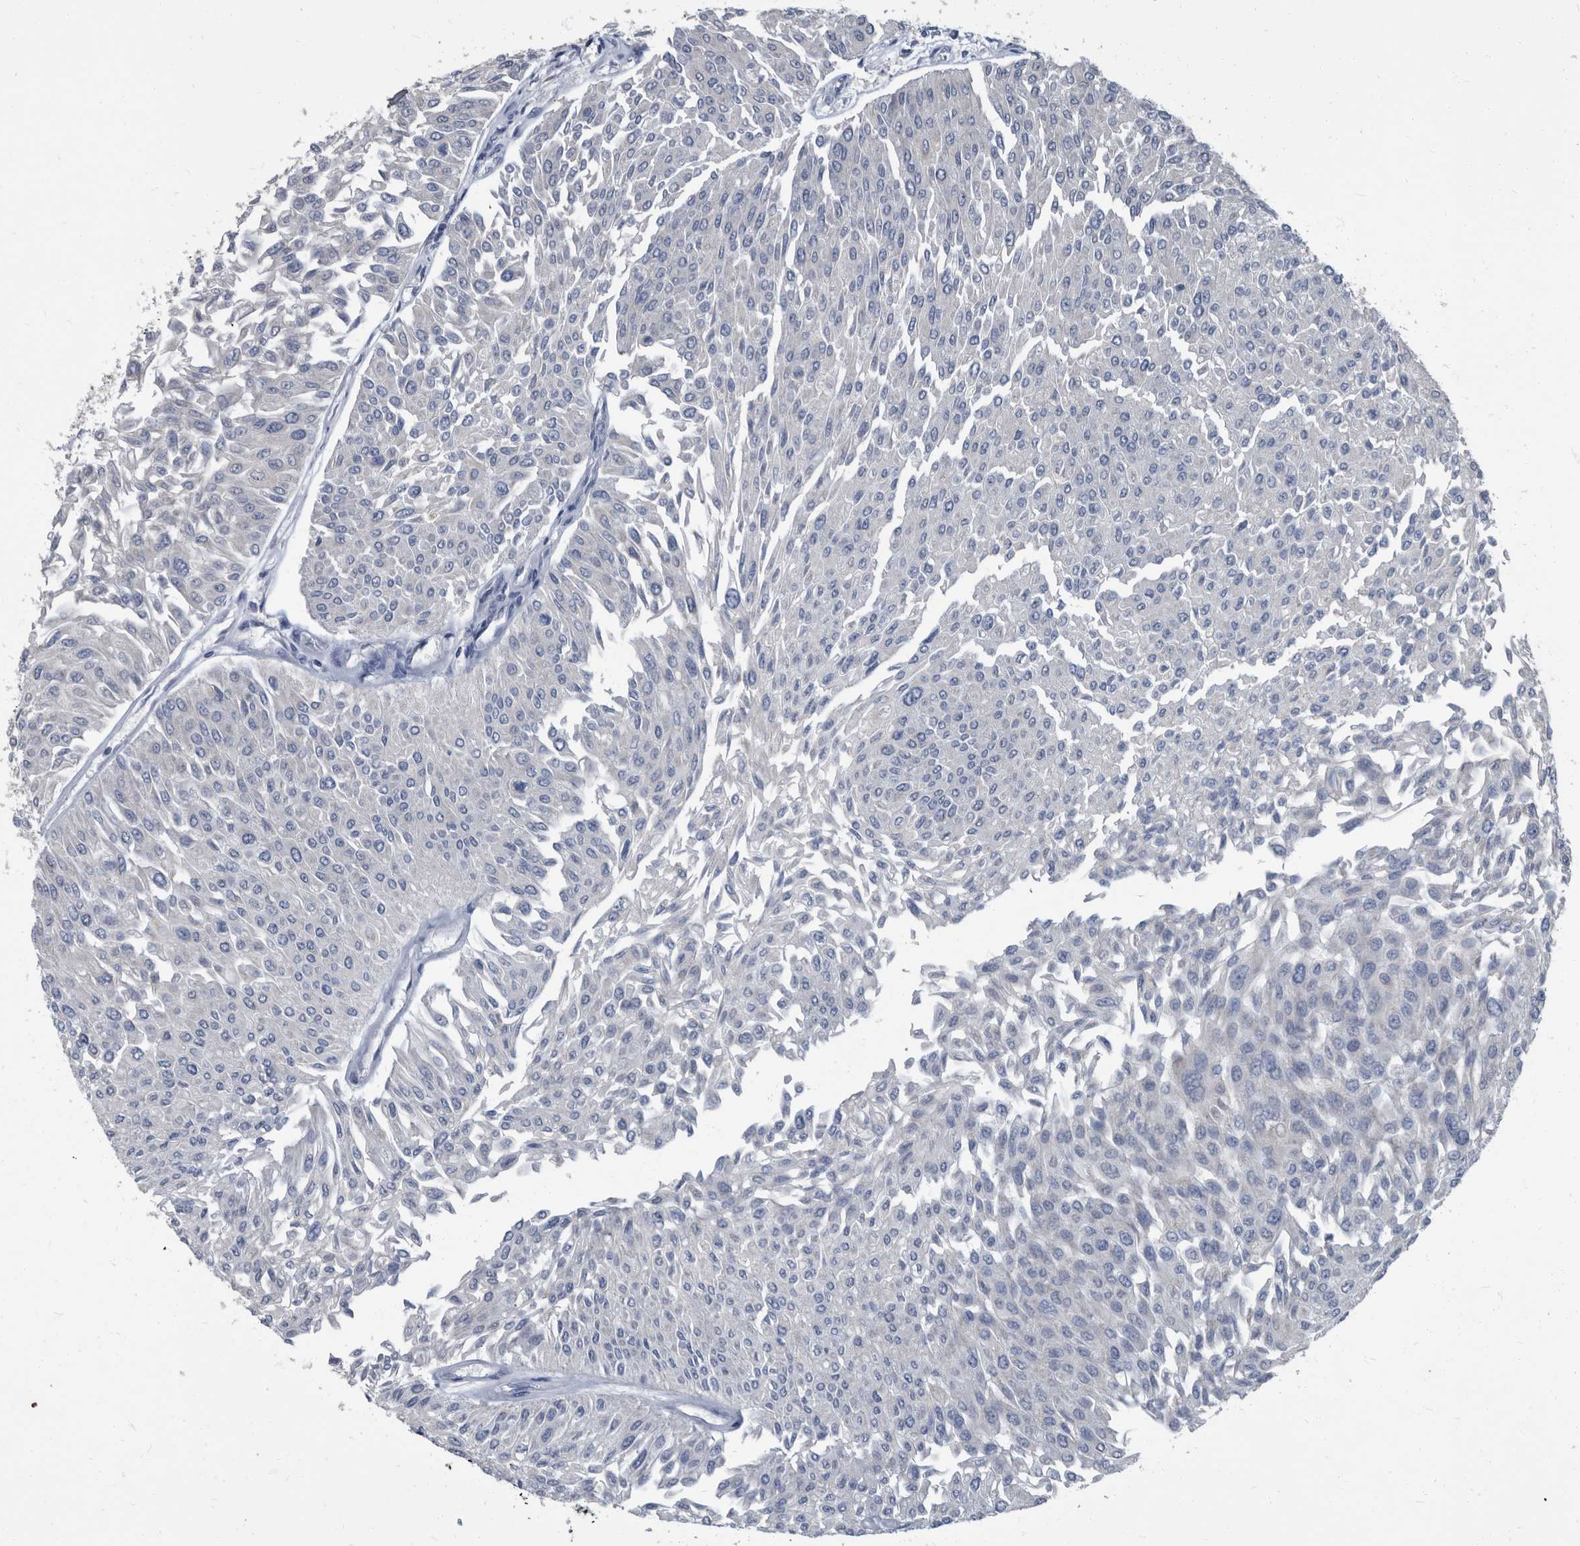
{"staining": {"intensity": "negative", "quantity": "none", "location": "none"}, "tissue": "urothelial cancer", "cell_type": "Tumor cells", "image_type": "cancer", "snomed": [{"axis": "morphology", "description": "Urothelial carcinoma, Low grade"}, {"axis": "topography", "description": "Urinary bladder"}], "caption": "The histopathology image reveals no staining of tumor cells in urothelial carcinoma (low-grade).", "gene": "CDV3", "patient": {"sex": "male", "age": 67}}